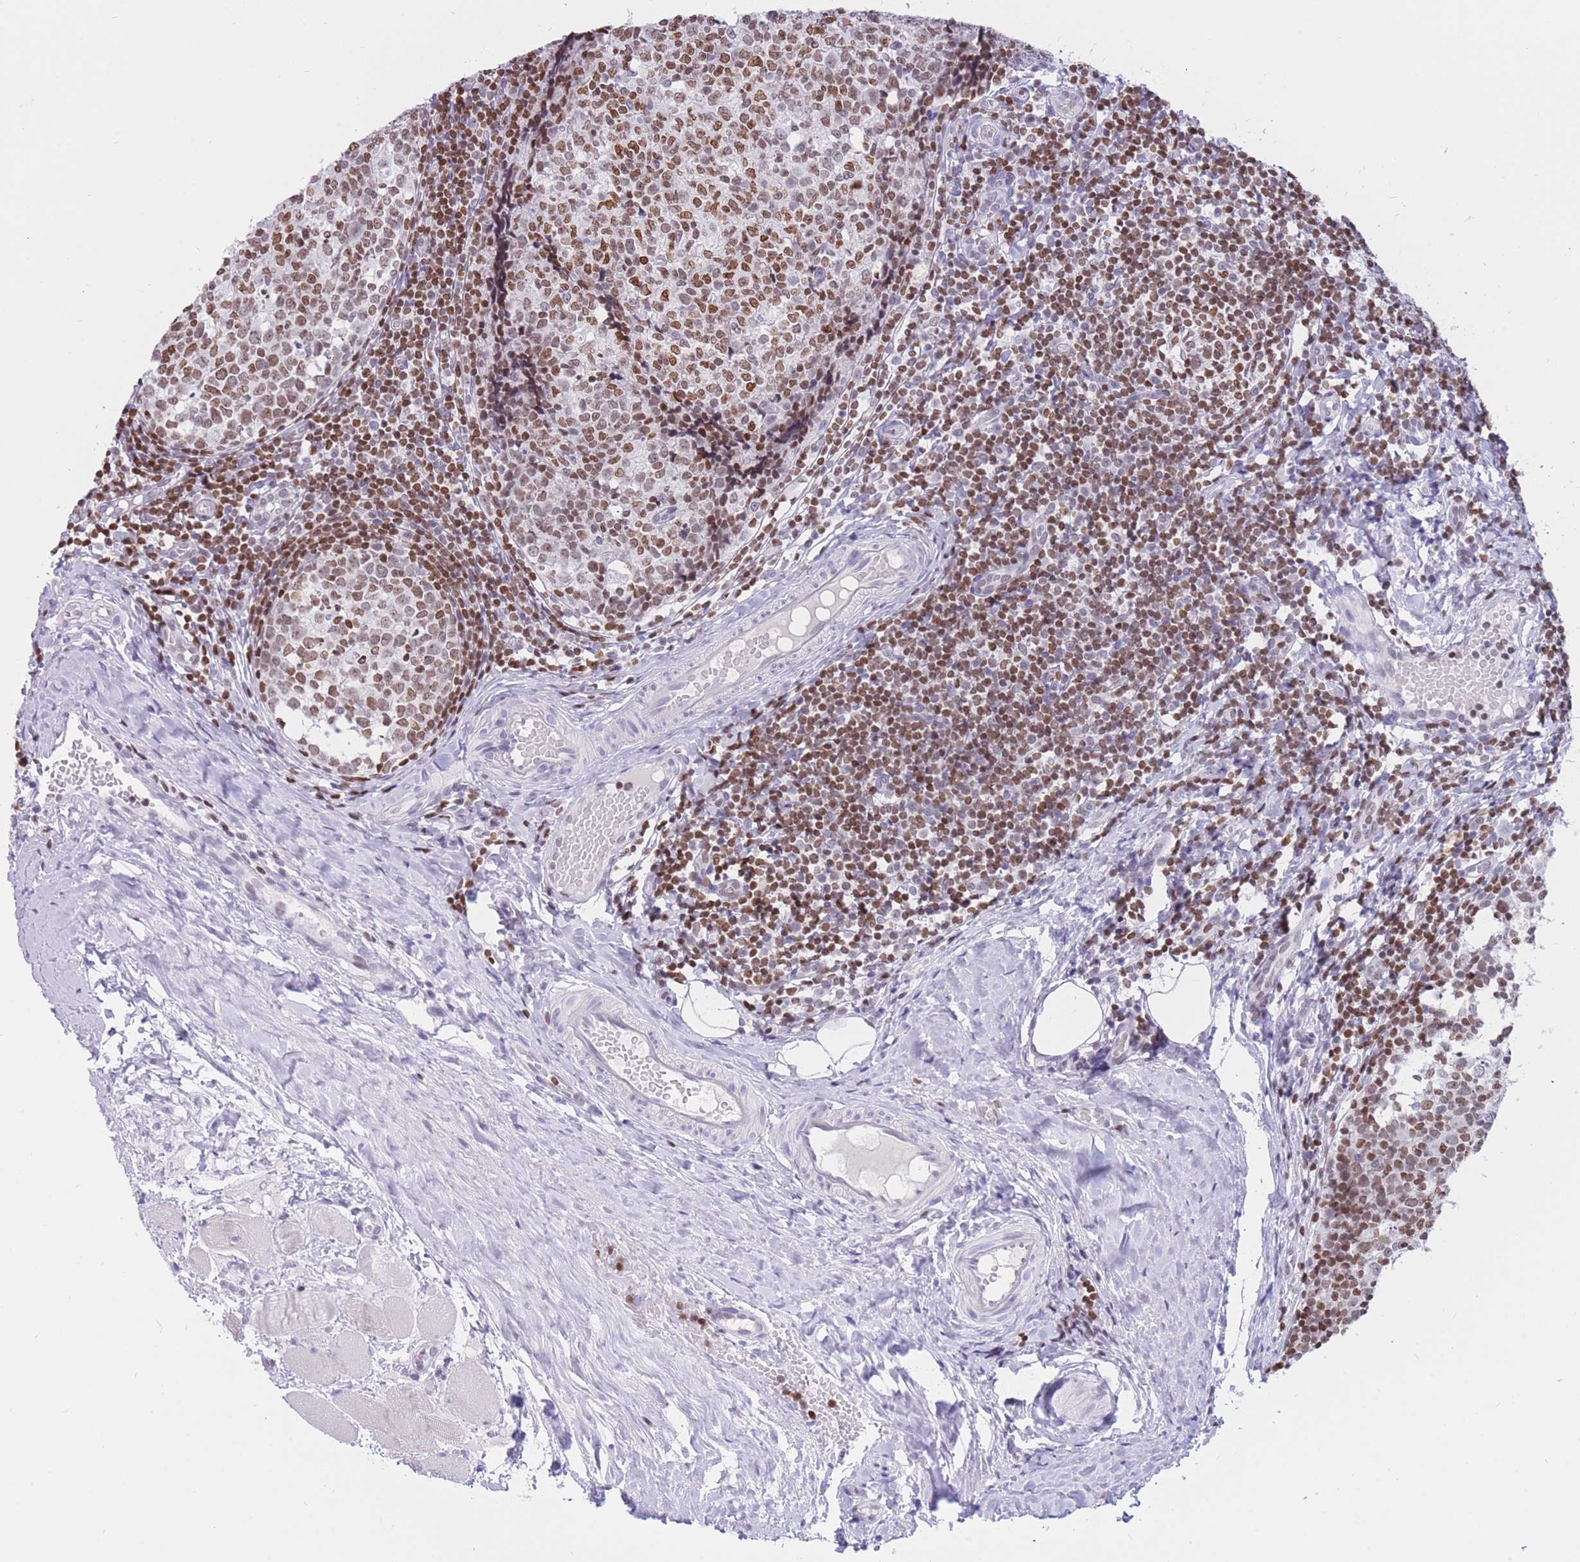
{"staining": {"intensity": "moderate", "quantity": ">75%", "location": "nuclear"}, "tissue": "tonsil", "cell_type": "Germinal center cells", "image_type": "normal", "snomed": [{"axis": "morphology", "description": "Normal tissue, NOS"}, {"axis": "topography", "description": "Tonsil"}], "caption": "DAB immunohistochemical staining of normal human tonsil reveals moderate nuclear protein staining in approximately >75% of germinal center cells.", "gene": "HMGN1", "patient": {"sex": "female", "age": 19}}